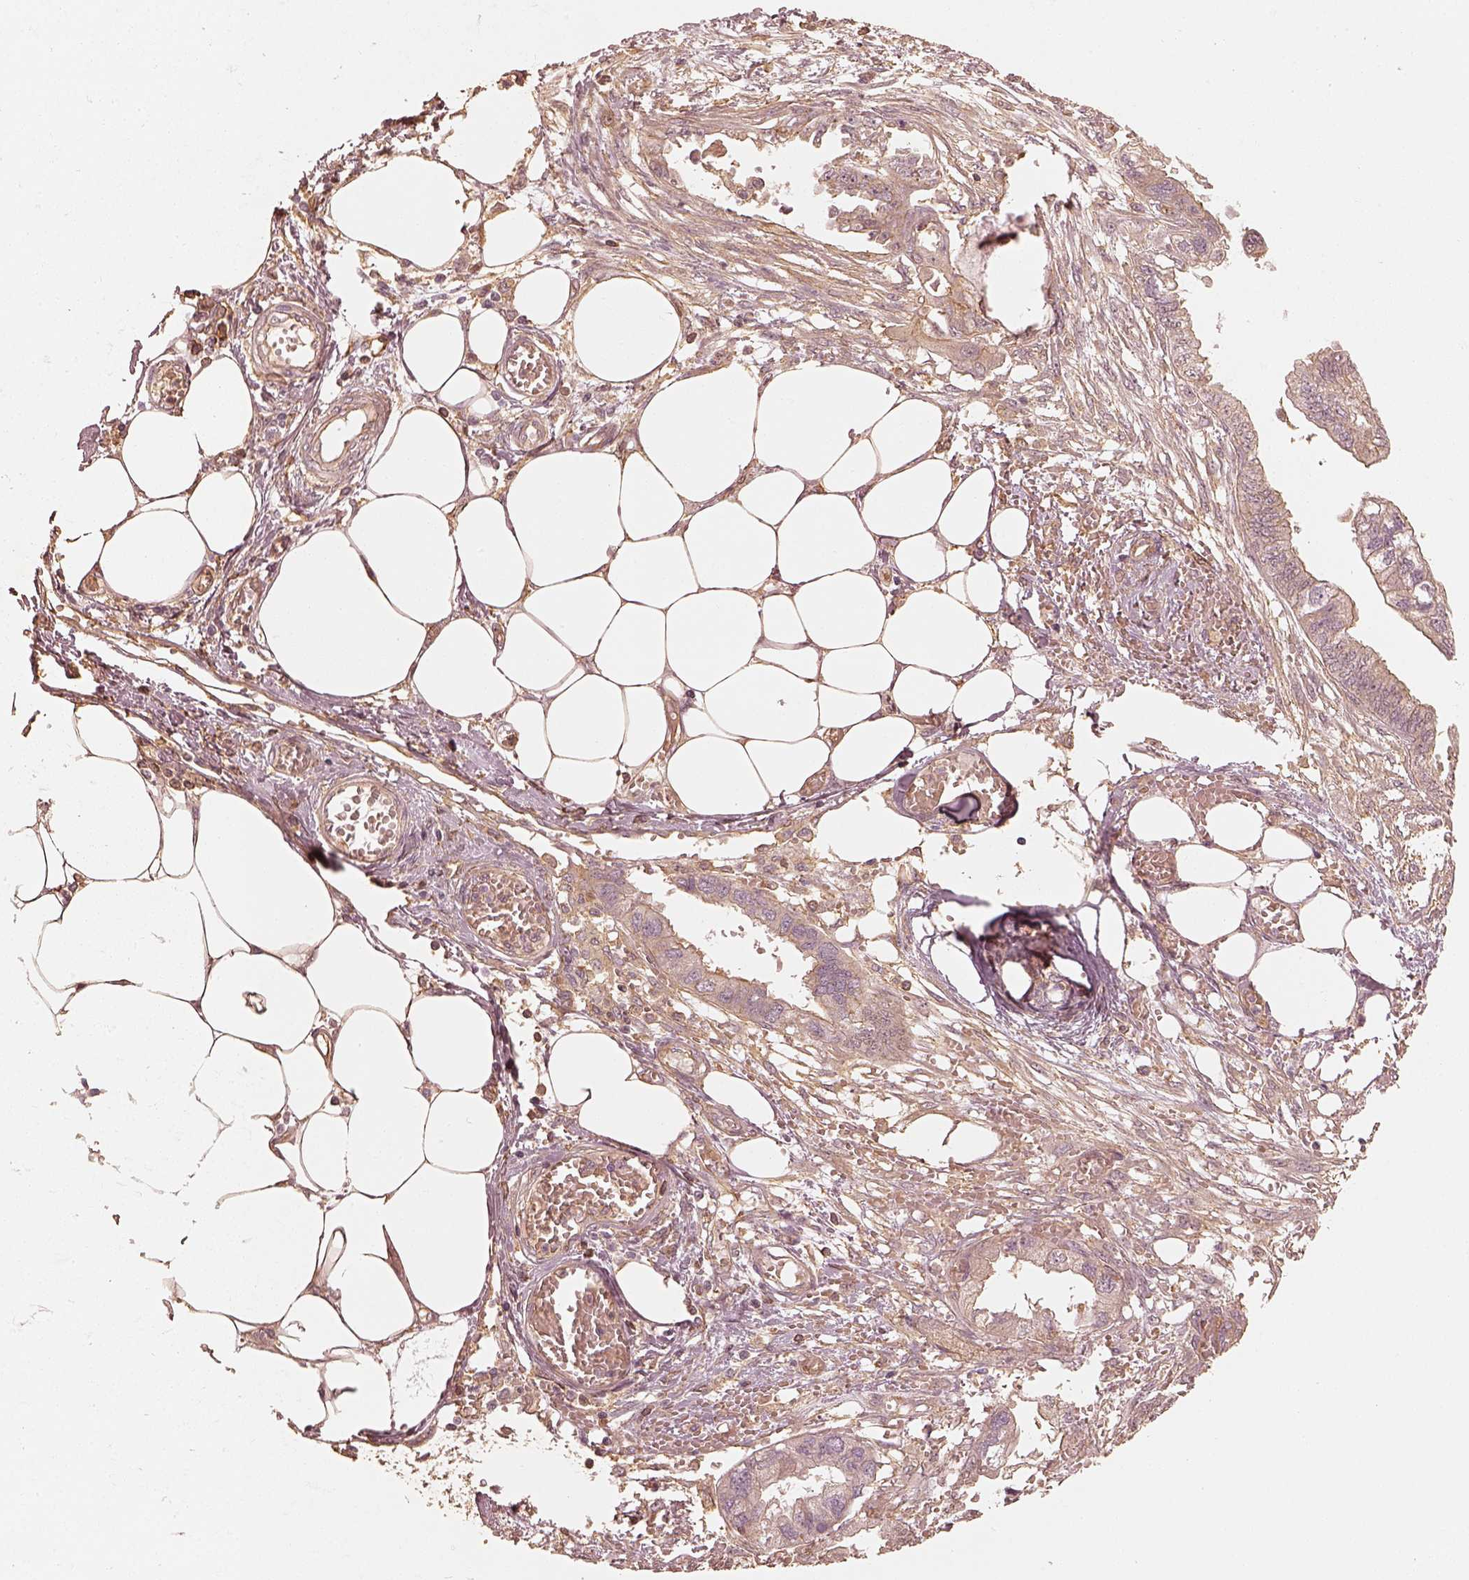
{"staining": {"intensity": "weak", "quantity": "25%-75%", "location": "cytoplasmic/membranous"}, "tissue": "endometrial cancer", "cell_type": "Tumor cells", "image_type": "cancer", "snomed": [{"axis": "morphology", "description": "Adenocarcinoma, NOS"}, {"axis": "morphology", "description": "Adenocarcinoma, metastatic, NOS"}, {"axis": "topography", "description": "Adipose tissue"}, {"axis": "topography", "description": "Endometrium"}], "caption": "This histopathology image shows IHC staining of human endometrial cancer, with low weak cytoplasmic/membranous expression in approximately 25%-75% of tumor cells.", "gene": "WDR7", "patient": {"sex": "female", "age": 67}}